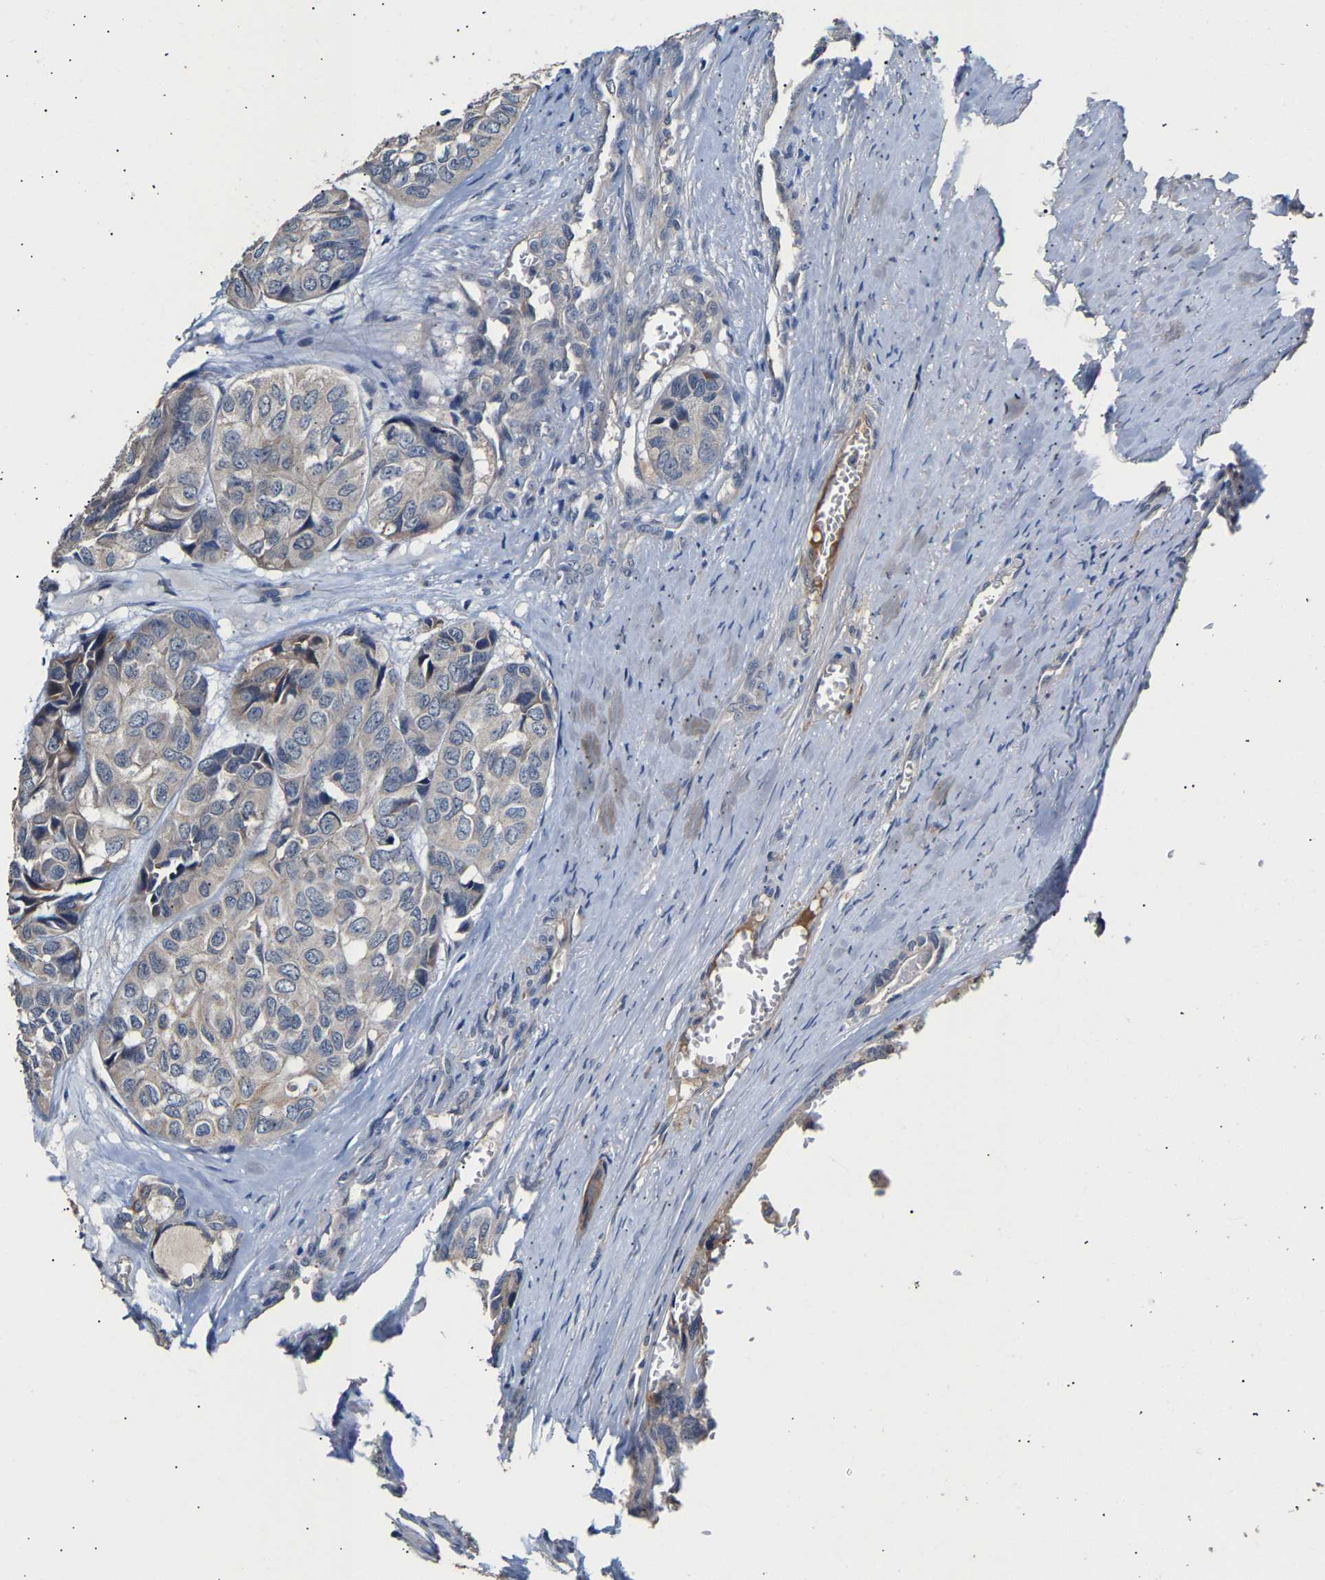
{"staining": {"intensity": "negative", "quantity": "none", "location": "none"}, "tissue": "head and neck cancer", "cell_type": "Tumor cells", "image_type": "cancer", "snomed": [{"axis": "morphology", "description": "Adenocarcinoma, NOS"}, {"axis": "topography", "description": "Salivary gland, NOS"}, {"axis": "topography", "description": "Head-Neck"}], "caption": "High power microscopy photomicrograph of an immunohistochemistry histopathology image of head and neck cancer (adenocarcinoma), revealing no significant staining in tumor cells. (Brightfield microscopy of DAB (3,3'-diaminobenzidine) immunohistochemistry at high magnification).", "gene": "KASH5", "patient": {"sex": "female", "age": 76}}